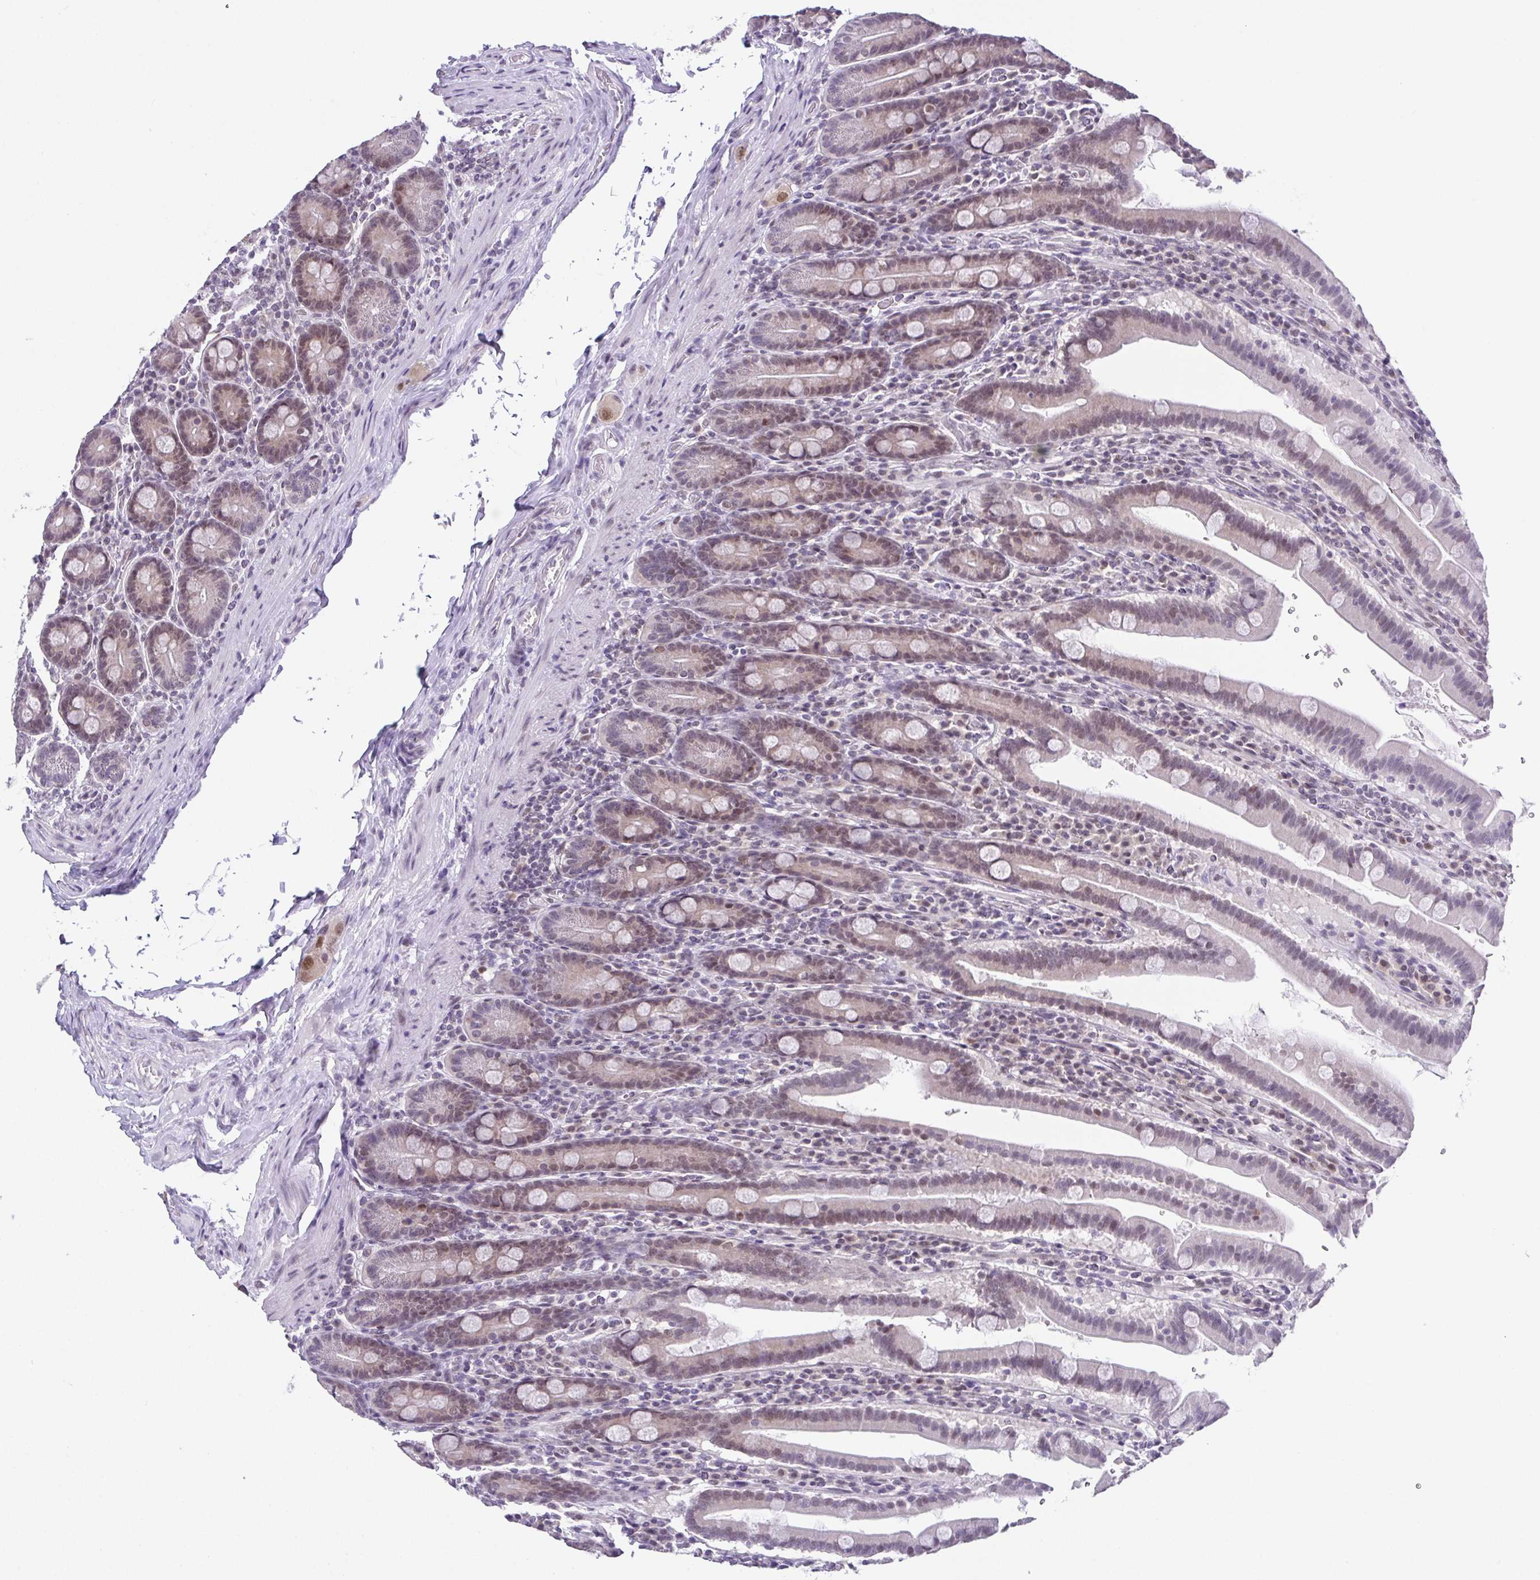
{"staining": {"intensity": "weak", "quantity": "25%-75%", "location": "nuclear"}, "tissue": "small intestine", "cell_type": "Glandular cells", "image_type": "normal", "snomed": [{"axis": "morphology", "description": "Normal tissue, NOS"}, {"axis": "topography", "description": "Small intestine"}], "caption": "This micrograph exhibits benign small intestine stained with immunohistochemistry to label a protein in brown. The nuclear of glandular cells show weak positivity for the protein. Nuclei are counter-stained blue.", "gene": "RBM3", "patient": {"sex": "male", "age": 26}}